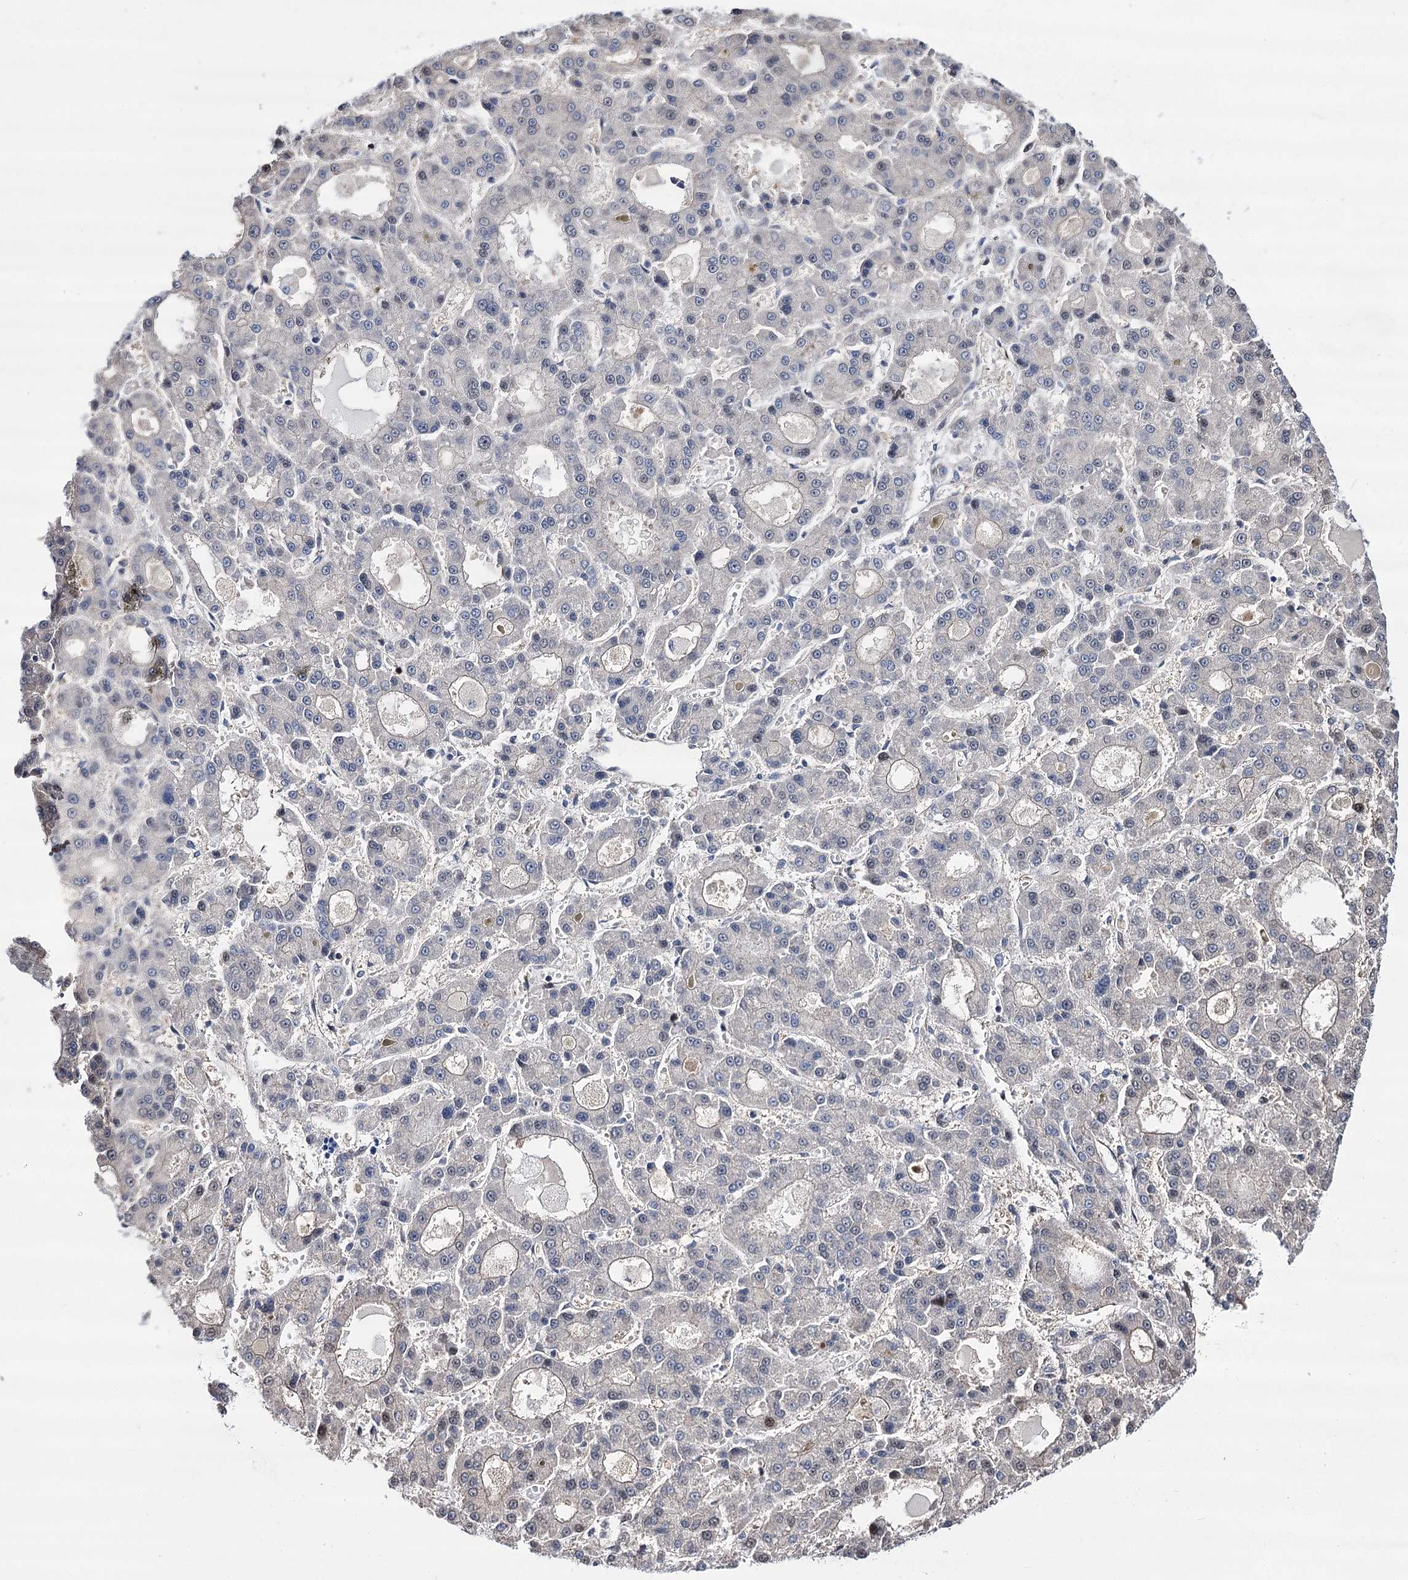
{"staining": {"intensity": "negative", "quantity": "none", "location": "none"}, "tissue": "liver cancer", "cell_type": "Tumor cells", "image_type": "cancer", "snomed": [{"axis": "morphology", "description": "Carcinoma, Hepatocellular, NOS"}, {"axis": "topography", "description": "Liver"}], "caption": "A micrograph of human liver cancer is negative for staining in tumor cells. Brightfield microscopy of immunohistochemistry stained with DAB (3,3'-diaminobenzidine) (brown) and hematoxylin (blue), captured at high magnification.", "gene": "CHMP7", "patient": {"sex": "male", "age": 70}}